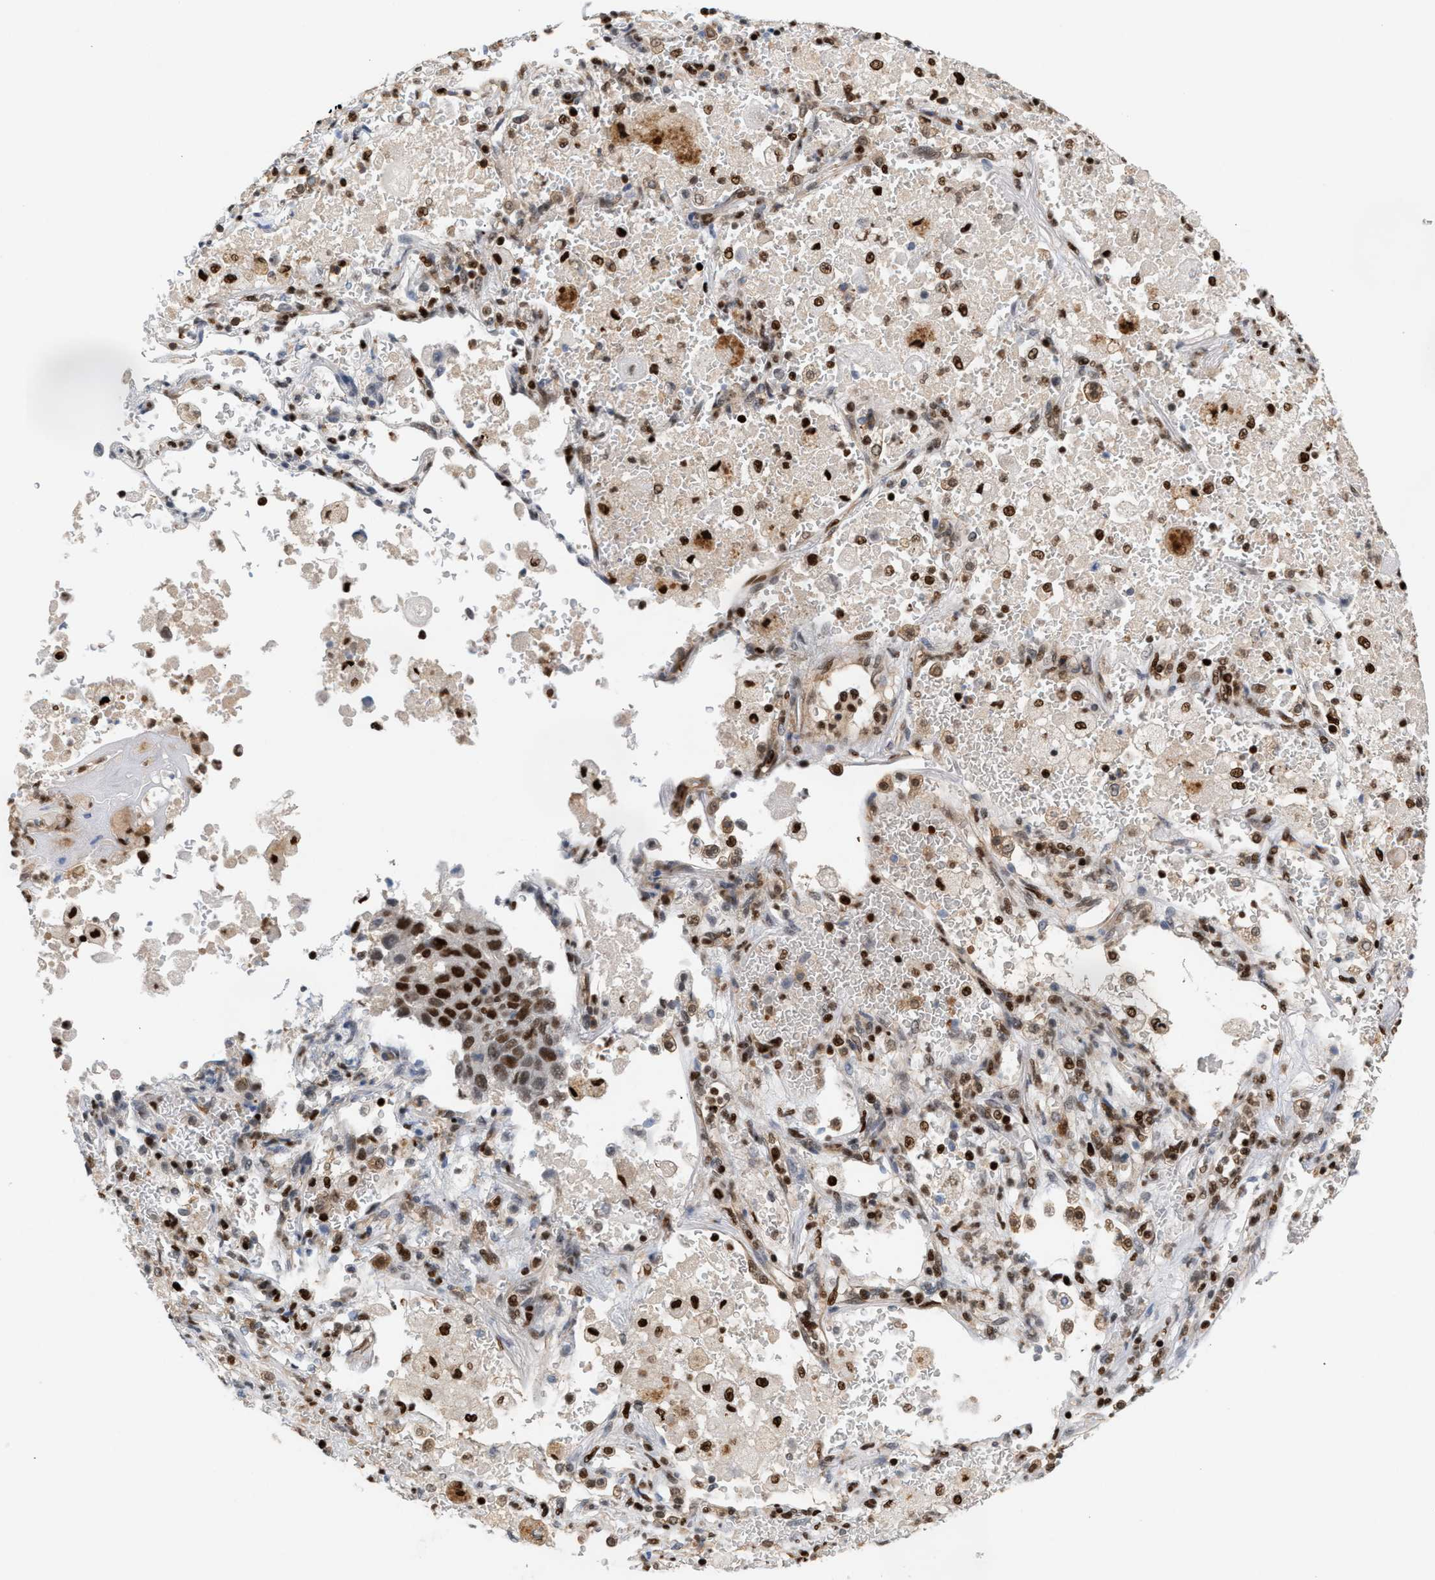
{"staining": {"intensity": "strong", "quantity": ">75%", "location": "nuclear"}, "tissue": "lung cancer", "cell_type": "Tumor cells", "image_type": "cancer", "snomed": [{"axis": "morphology", "description": "Squamous cell carcinoma, NOS"}, {"axis": "topography", "description": "Lung"}], "caption": "Lung cancer (squamous cell carcinoma) was stained to show a protein in brown. There is high levels of strong nuclear positivity in approximately >75% of tumor cells.", "gene": "RNASEK-C17orf49", "patient": {"sex": "male", "age": 61}}